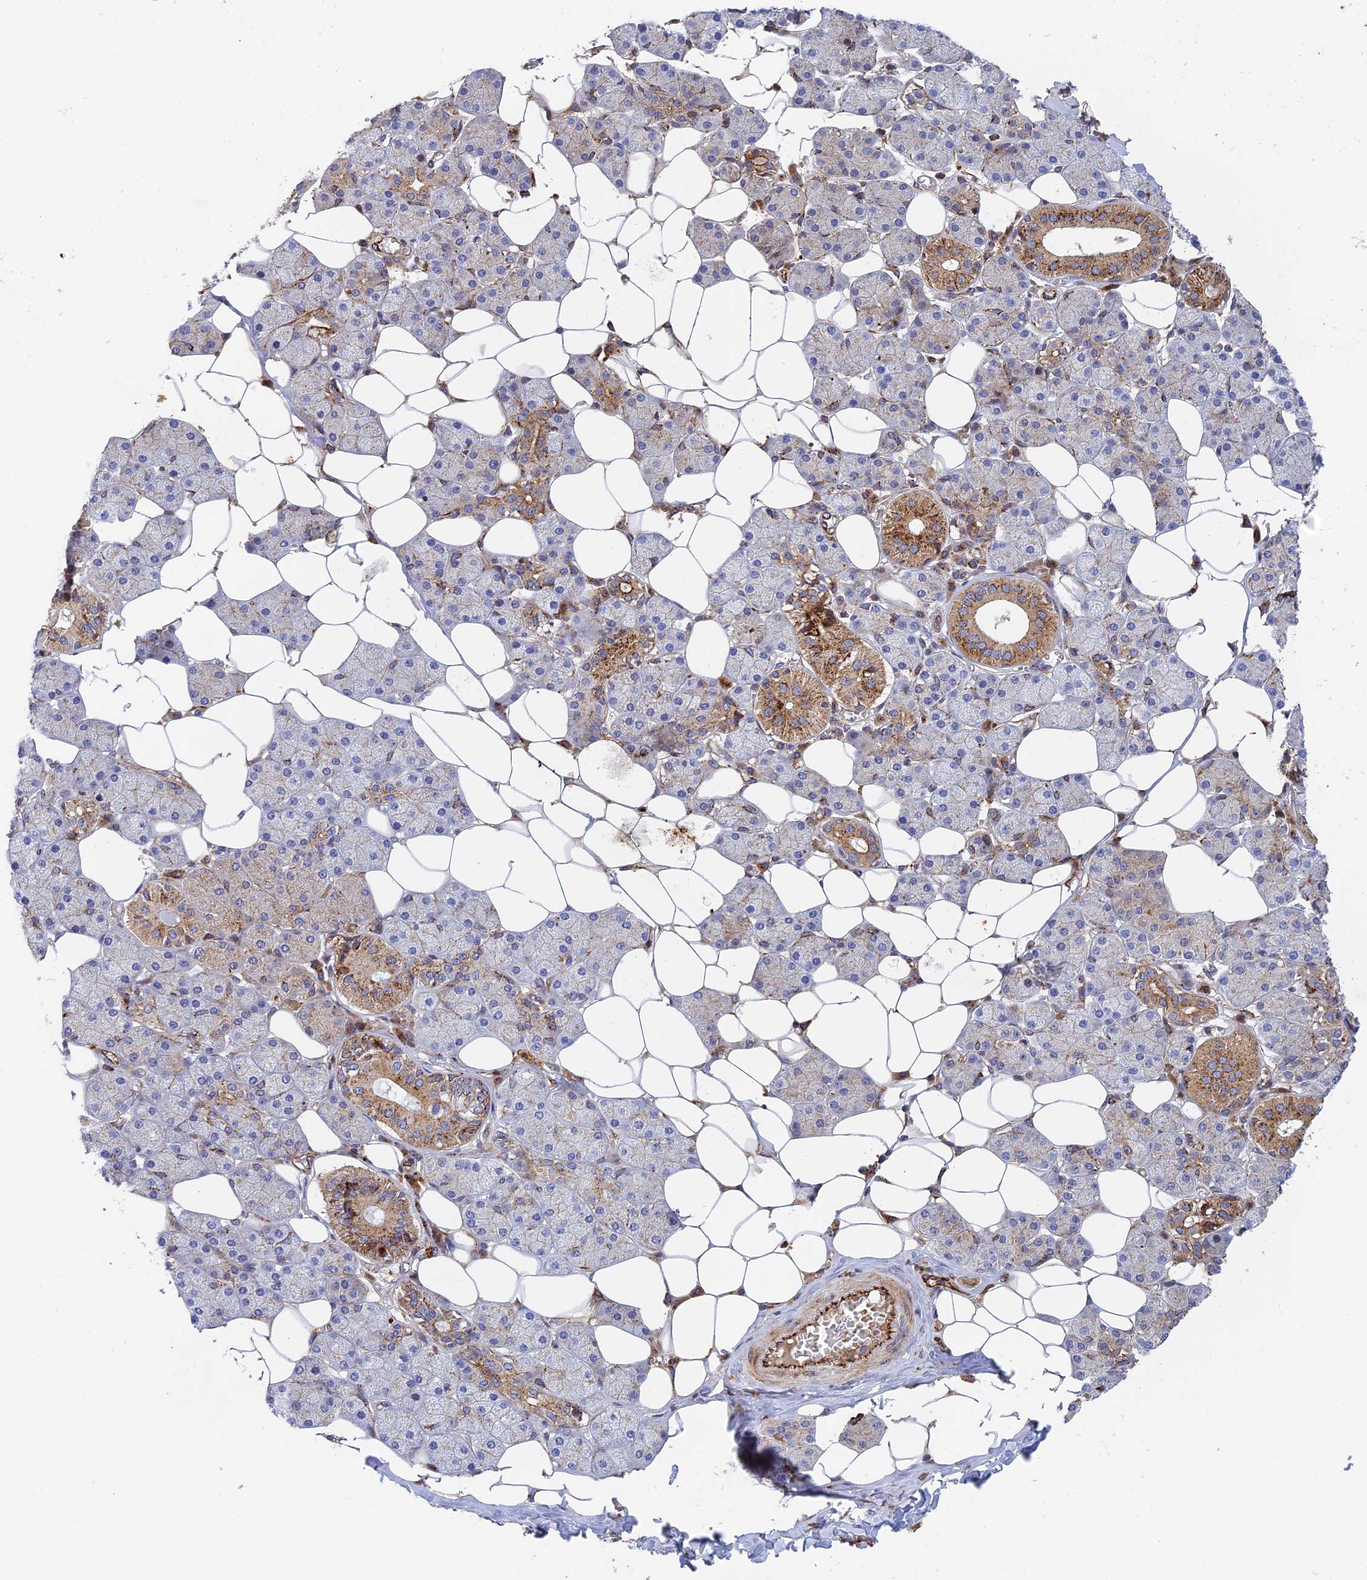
{"staining": {"intensity": "moderate", "quantity": "25%-75%", "location": "cytoplasmic/membranous"}, "tissue": "salivary gland", "cell_type": "Glandular cells", "image_type": "normal", "snomed": [{"axis": "morphology", "description": "Normal tissue, NOS"}, {"axis": "topography", "description": "Salivary gland"}], "caption": "Glandular cells reveal moderate cytoplasmic/membranous staining in about 25%-75% of cells in unremarkable salivary gland.", "gene": "PPP2R3C", "patient": {"sex": "female", "age": 33}}